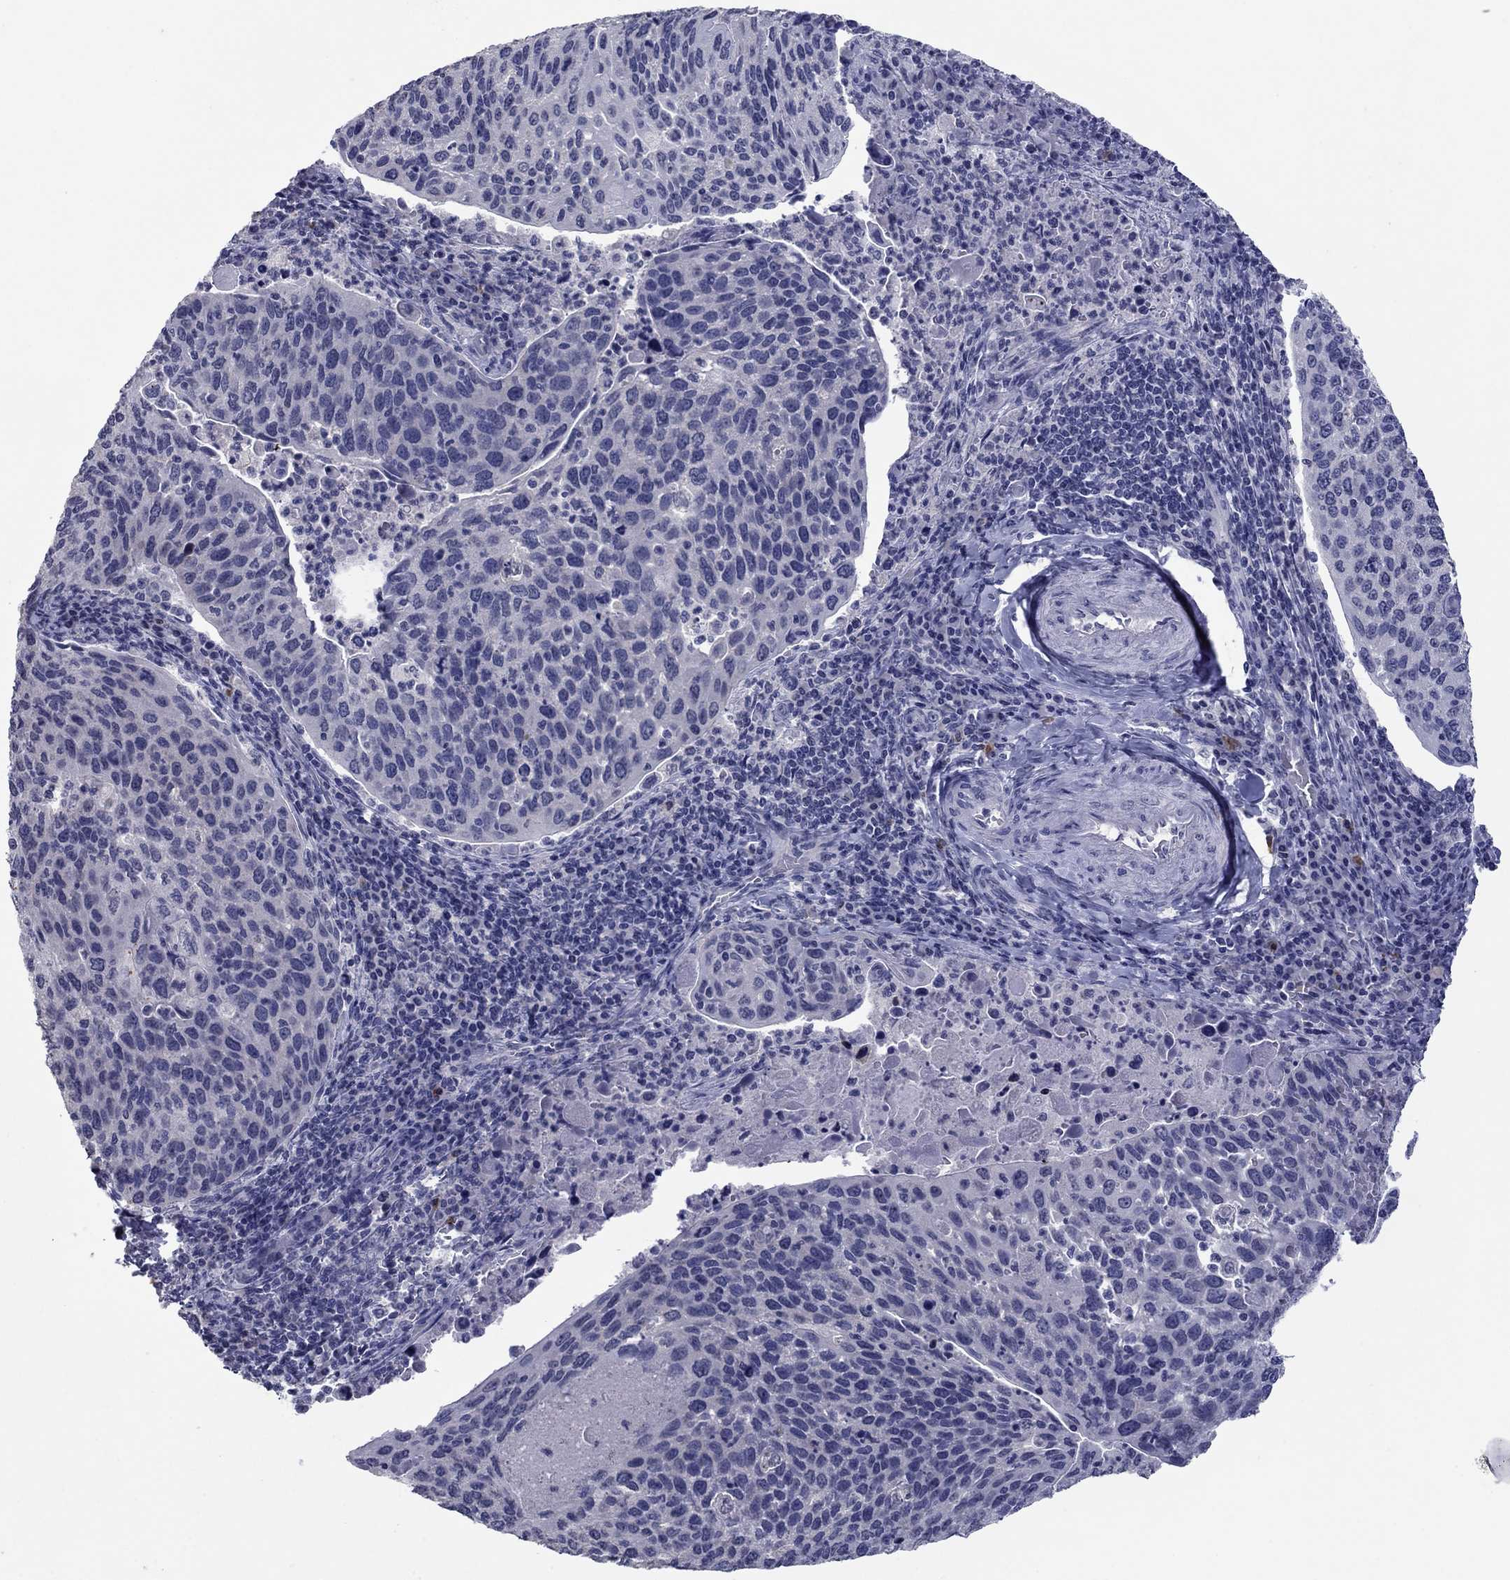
{"staining": {"intensity": "negative", "quantity": "none", "location": "none"}, "tissue": "cervical cancer", "cell_type": "Tumor cells", "image_type": "cancer", "snomed": [{"axis": "morphology", "description": "Squamous cell carcinoma, NOS"}, {"axis": "topography", "description": "Cervix"}], "caption": "The immunohistochemistry image has no significant staining in tumor cells of squamous cell carcinoma (cervical) tissue.", "gene": "HAO1", "patient": {"sex": "female", "age": 54}}